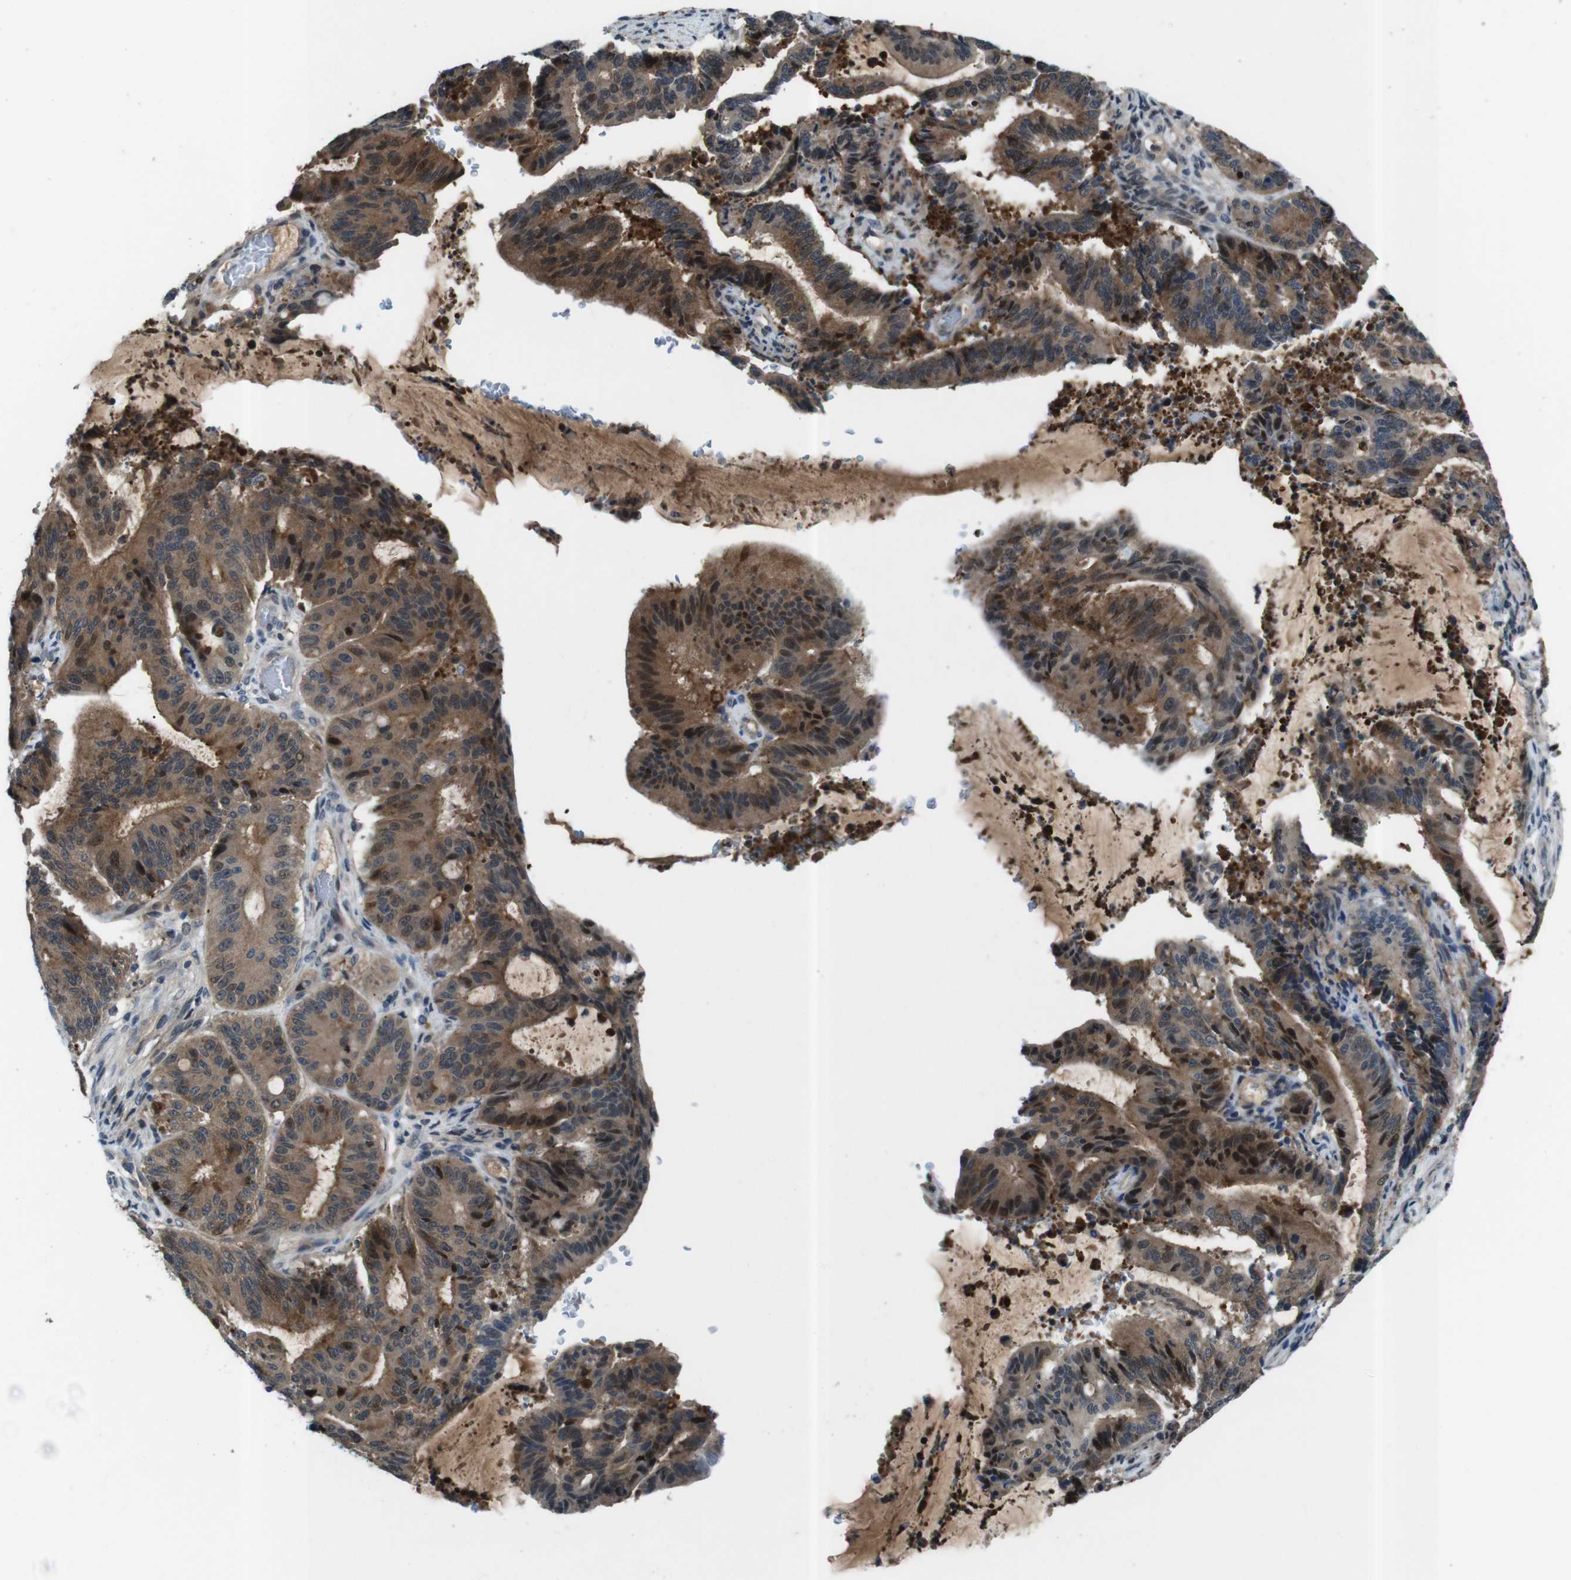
{"staining": {"intensity": "moderate", "quantity": ">75%", "location": "cytoplasmic/membranous,nuclear"}, "tissue": "liver cancer", "cell_type": "Tumor cells", "image_type": "cancer", "snomed": [{"axis": "morphology", "description": "Cholangiocarcinoma"}, {"axis": "topography", "description": "Liver"}], "caption": "IHC histopathology image of neoplastic tissue: human liver cholangiocarcinoma stained using immunohistochemistry displays medium levels of moderate protein expression localized specifically in the cytoplasmic/membranous and nuclear of tumor cells, appearing as a cytoplasmic/membranous and nuclear brown color.", "gene": "LRP5", "patient": {"sex": "female", "age": 73}}